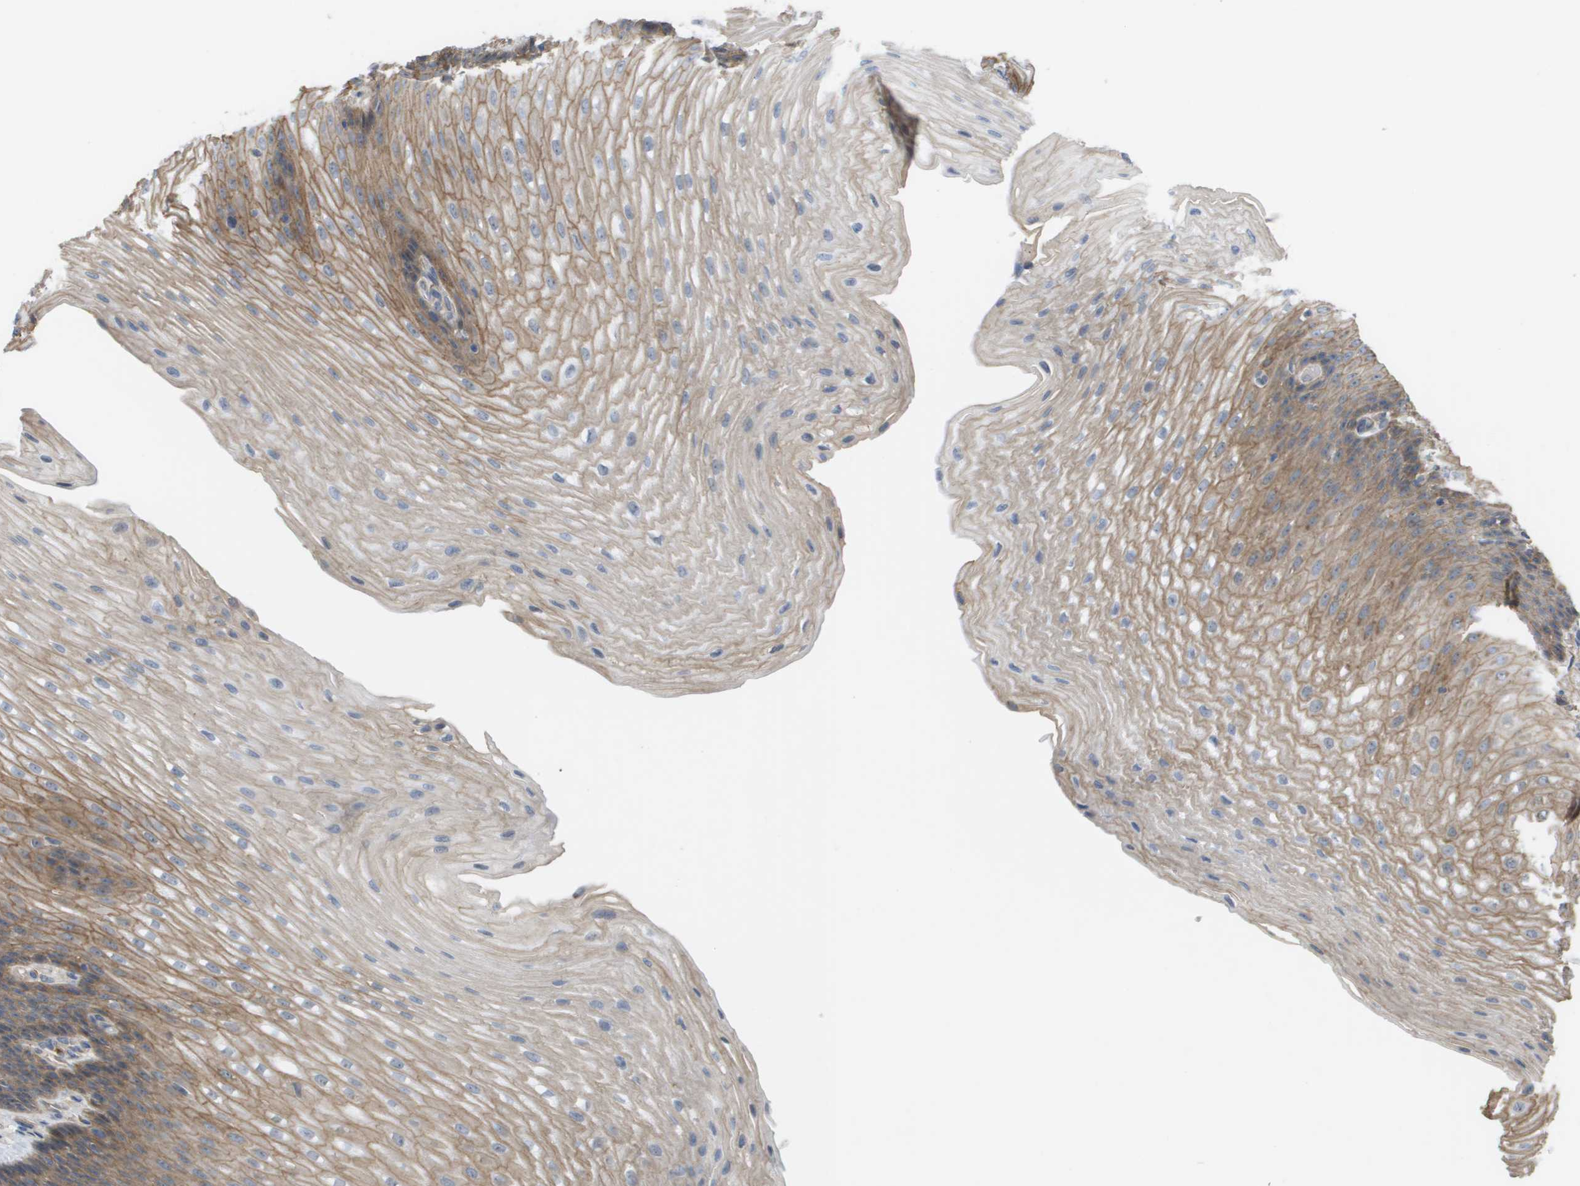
{"staining": {"intensity": "moderate", "quantity": ">75%", "location": "cytoplasmic/membranous"}, "tissue": "esophagus", "cell_type": "Squamous epithelial cells", "image_type": "normal", "snomed": [{"axis": "morphology", "description": "Normal tissue, NOS"}, {"axis": "topography", "description": "Esophagus"}], "caption": "Esophagus stained for a protein (brown) demonstrates moderate cytoplasmic/membranous positive positivity in about >75% of squamous epithelial cells.", "gene": "MTARC2", "patient": {"sex": "male", "age": 48}}